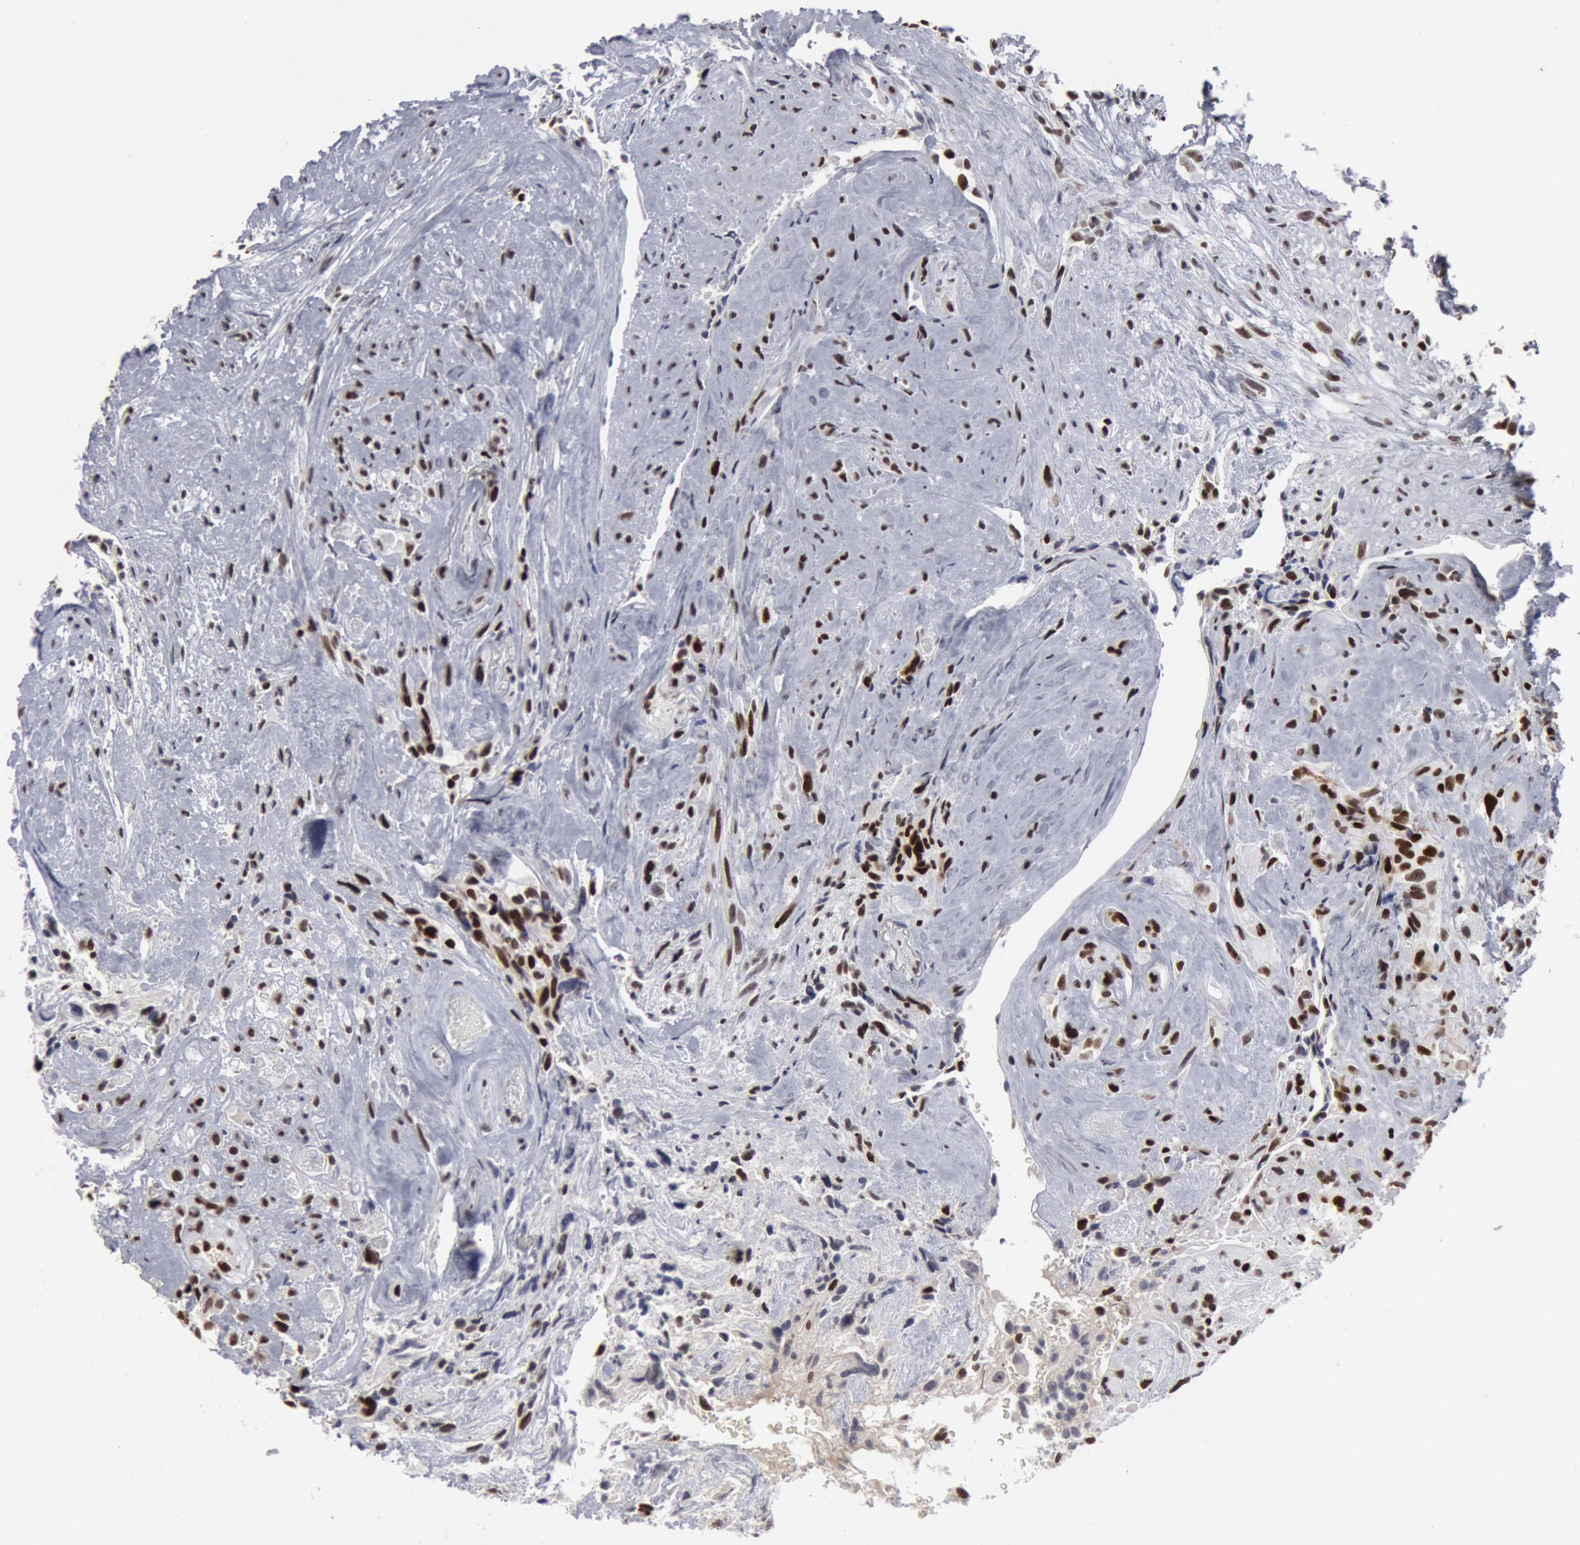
{"staining": {"intensity": "strong", "quantity": ">75%", "location": "nuclear"}, "tissue": "glioma", "cell_type": "Tumor cells", "image_type": "cancer", "snomed": [{"axis": "morphology", "description": "Glioma, malignant, High grade"}, {"axis": "topography", "description": "Brain"}], "caption": "A high-resolution photomicrograph shows immunohistochemistry (IHC) staining of malignant glioma (high-grade), which exhibits strong nuclear staining in about >75% of tumor cells. The staining was performed using DAB to visualize the protein expression in brown, while the nuclei were stained in blue with hematoxylin (Magnification: 20x).", "gene": "SUB1", "patient": {"sex": "male", "age": 48}}